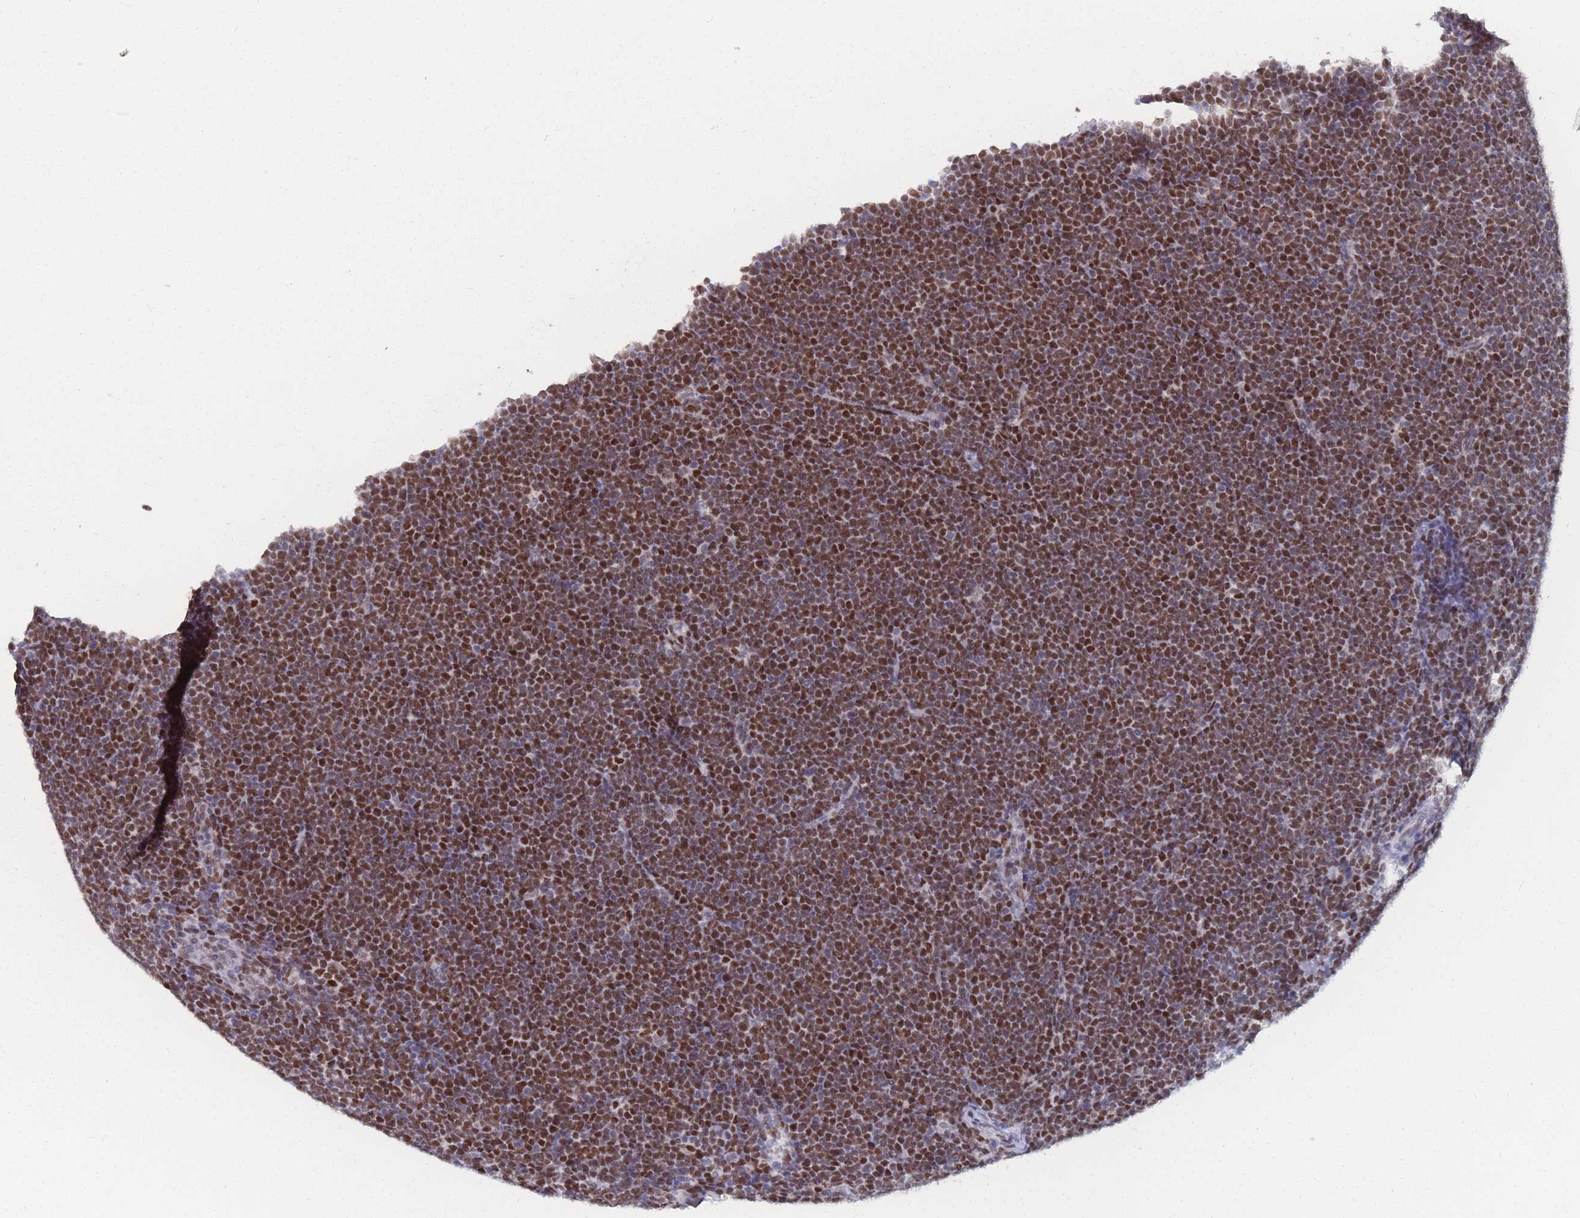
{"staining": {"intensity": "strong", "quantity": ">75%", "location": "nuclear"}, "tissue": "lymphoma", "cell_type": "Tumor cells", "image_type": "cancer", "snomed": [{"axis": "morphology", "description": "Malignant lymphoma, non-Hodgkin's type, High grade"}, {"axis": "topography", "description": "Lymph node"}], "caption": "DAB (3,3'-diaminobenzidine) immunohistochemical staining of lymphoma demonstrates strong nuclear protein positivity in about >75% of tumor cells. (DAB IHC, brown staining for protein, blue staining for nuclei).", "gene": "NASP", "patient": {"sex": "male", "age": 13}}